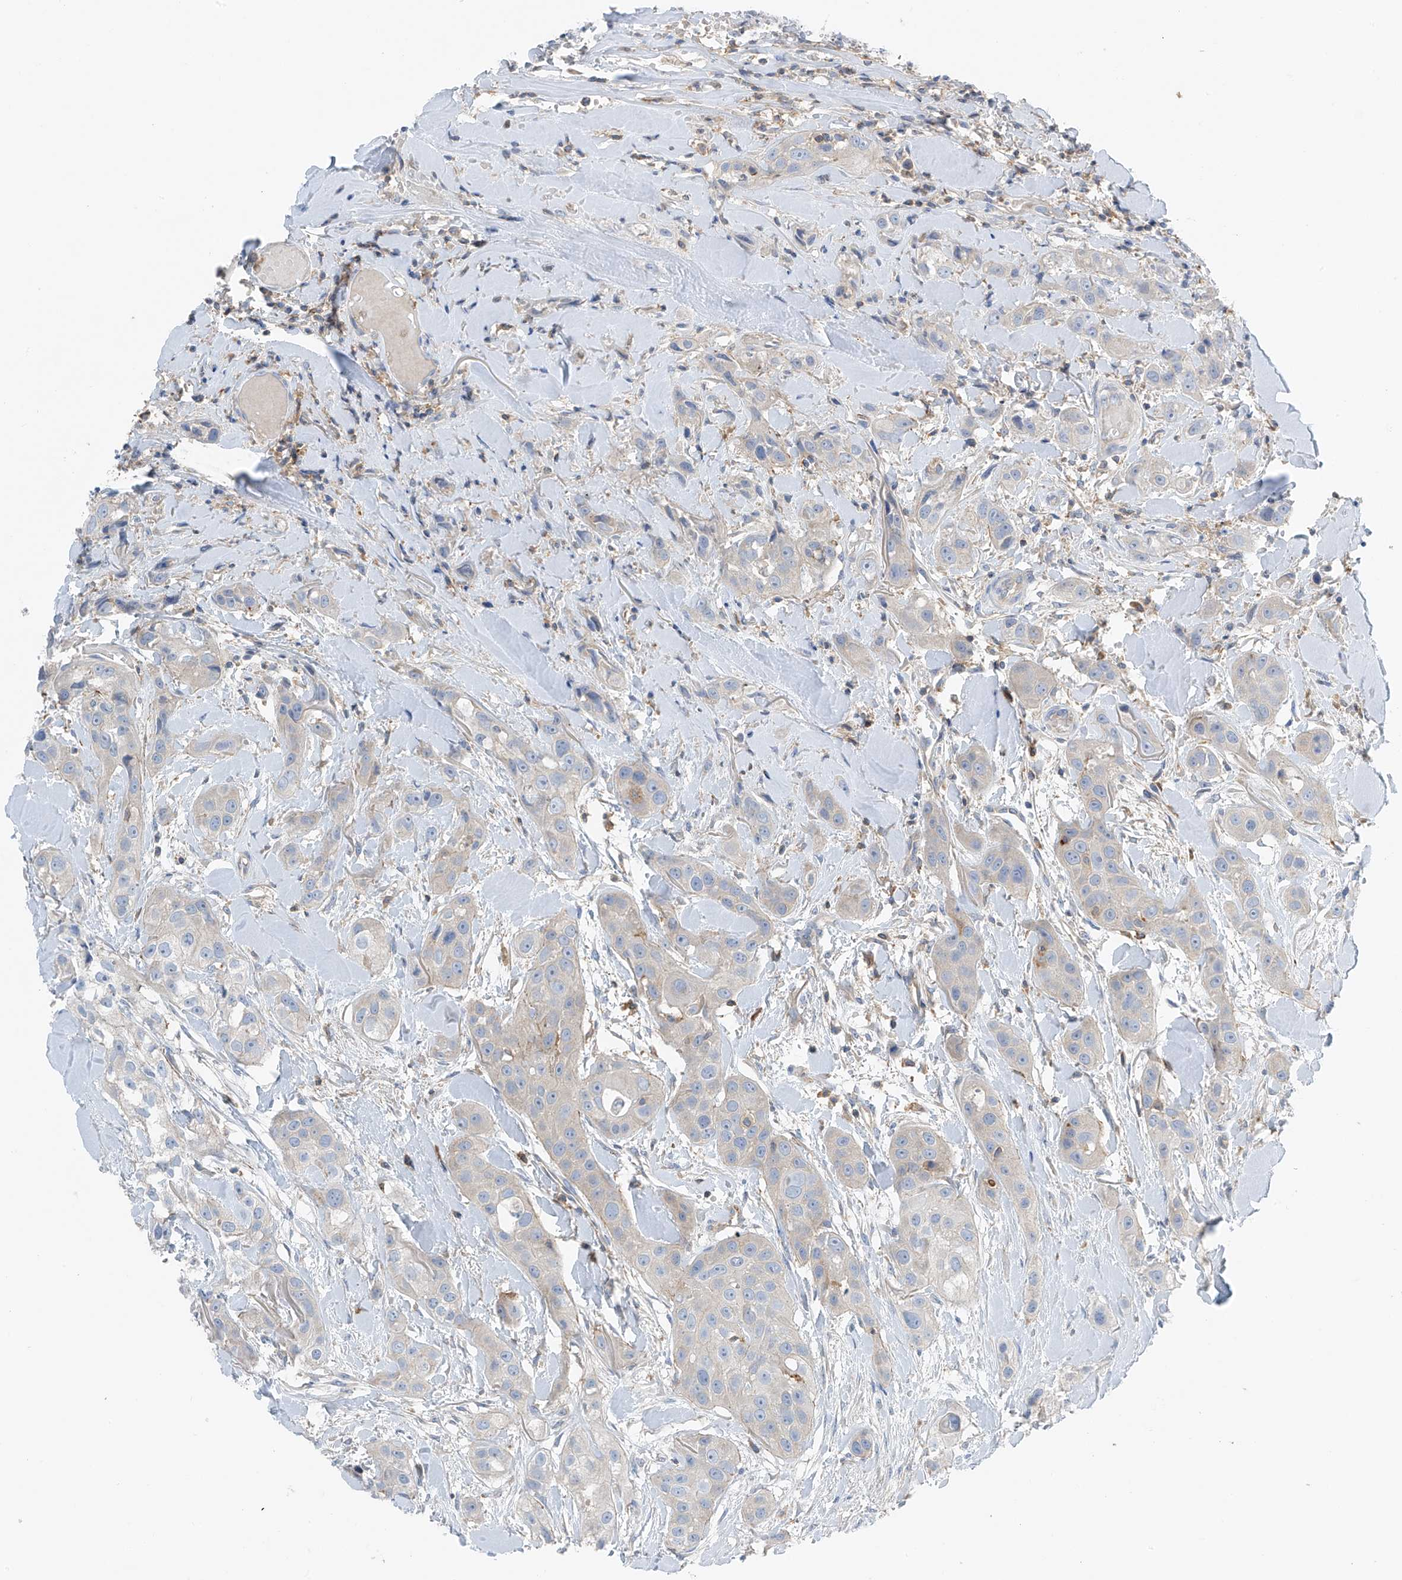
{"staining": {"intensity": "negative", "quantity": "none", "location": "none"}, "tissue": "head and neck cancer", "cell_type": "Tumor cells", "image_type": "cancer", "snomed": [{"axis": "morphology", "description": "Normal tissue, NOS"}, {"axis": "morphology", "description": "Squamous cell carcinoma, NOS"}, {"axis": "topography", "description": "Skeletal muscle"}, {"axis": "topography", "description": "Head-Neck"}], "caption": "Immunohistochemistry (IHC) of head and neck cancer (squamous cell carcinoma) shows no expression in tumor cells.", "gene": "NALCN", "patient": {"sex": "male", "age": 51}}